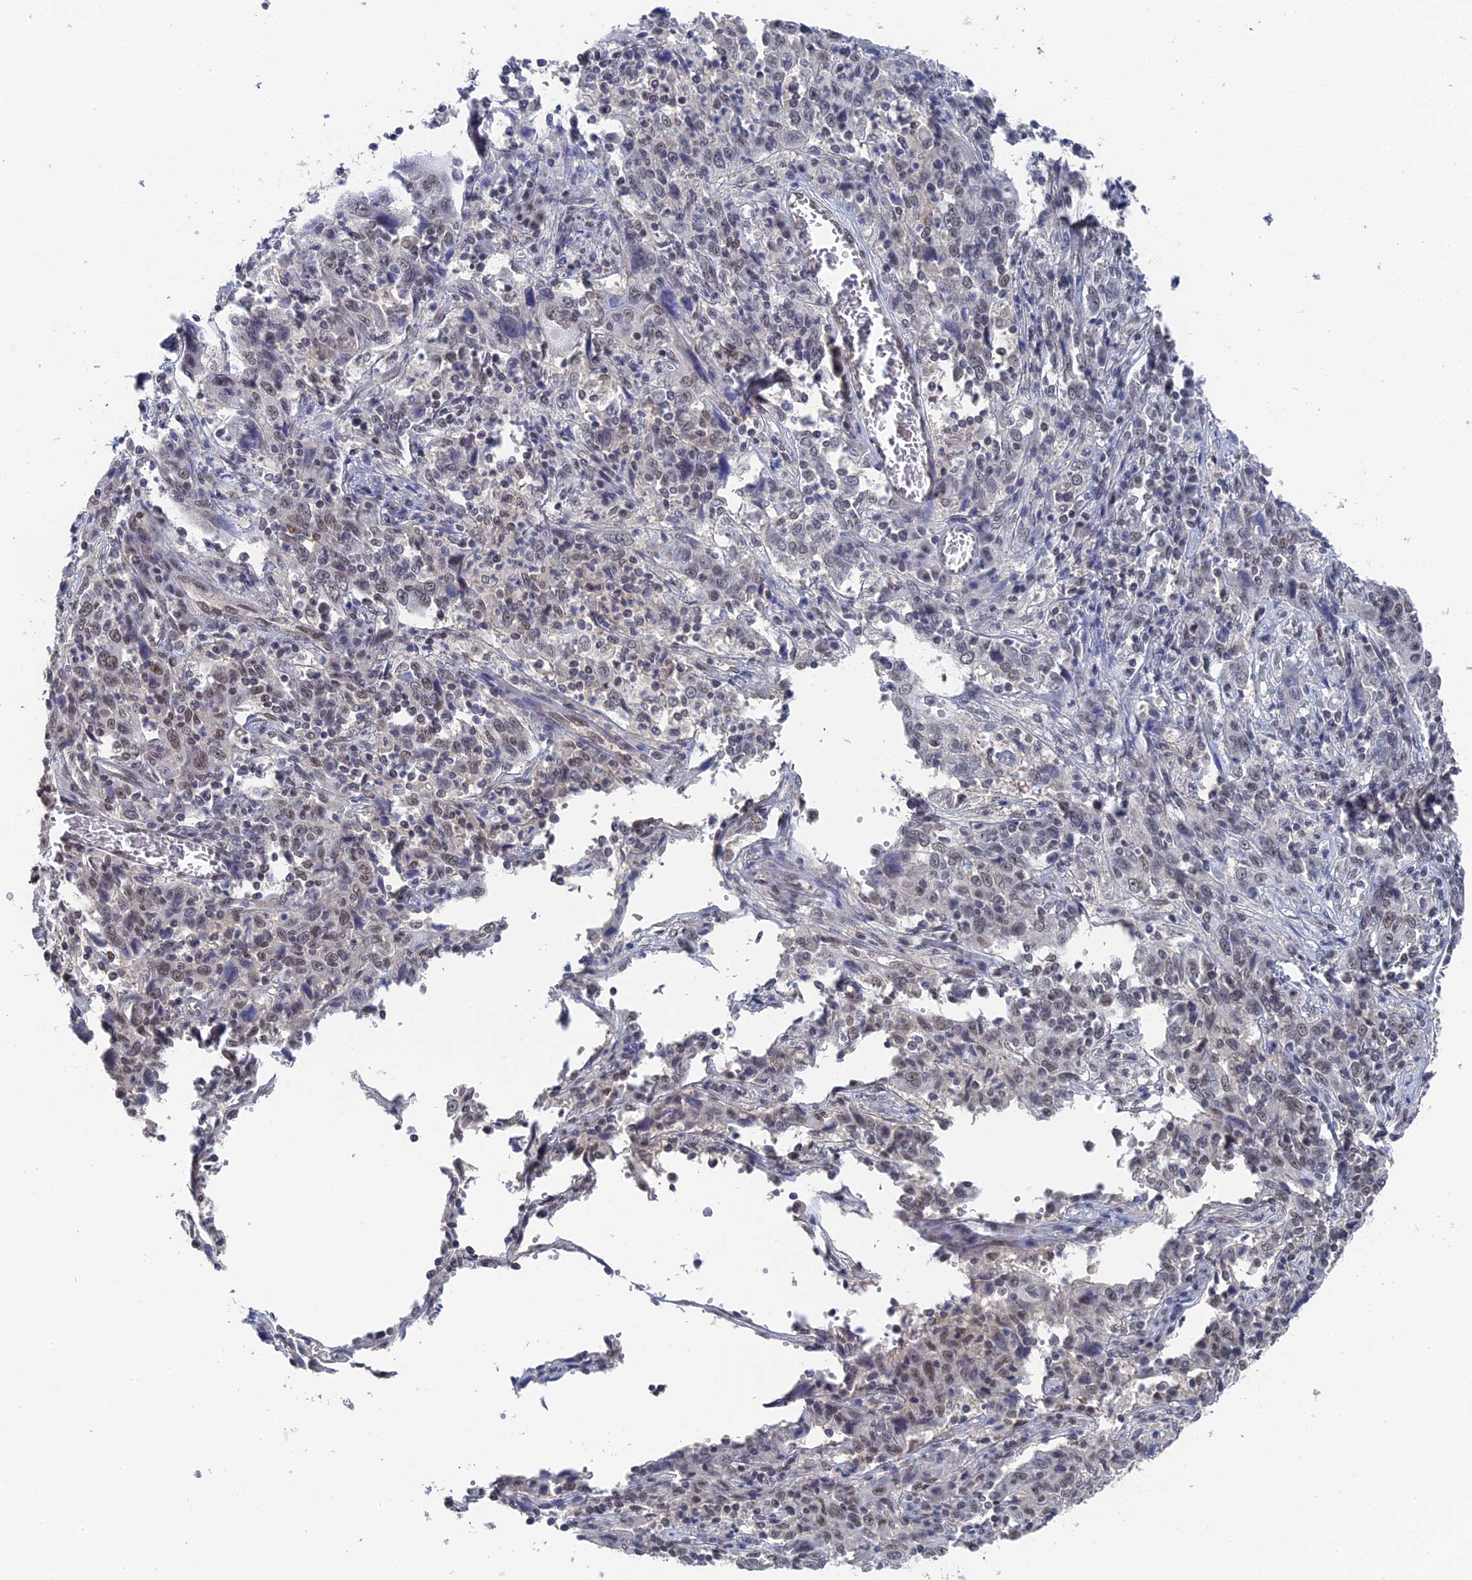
{"staining": {"intensity": "weak", "quantity": "25%-75%", "location": "nuclear"}, "tissue": "cervical cancer", "cell_type": "Tumor cells", "image_type": "cancer", "snomed": [{"axis": "morphology", "description": "Squamous cell carcinoma, NOS"}, {"axis": "topography", "description": "Cervix"}], "caption": "Approximately 25%-75% of tumor cells in cervical cancer exhibit weak nuclear protein staining as visualized by brown immunohistochemical staining.", "gene": "TSSC4", "patient": {"sex": "female", "age": 46}}